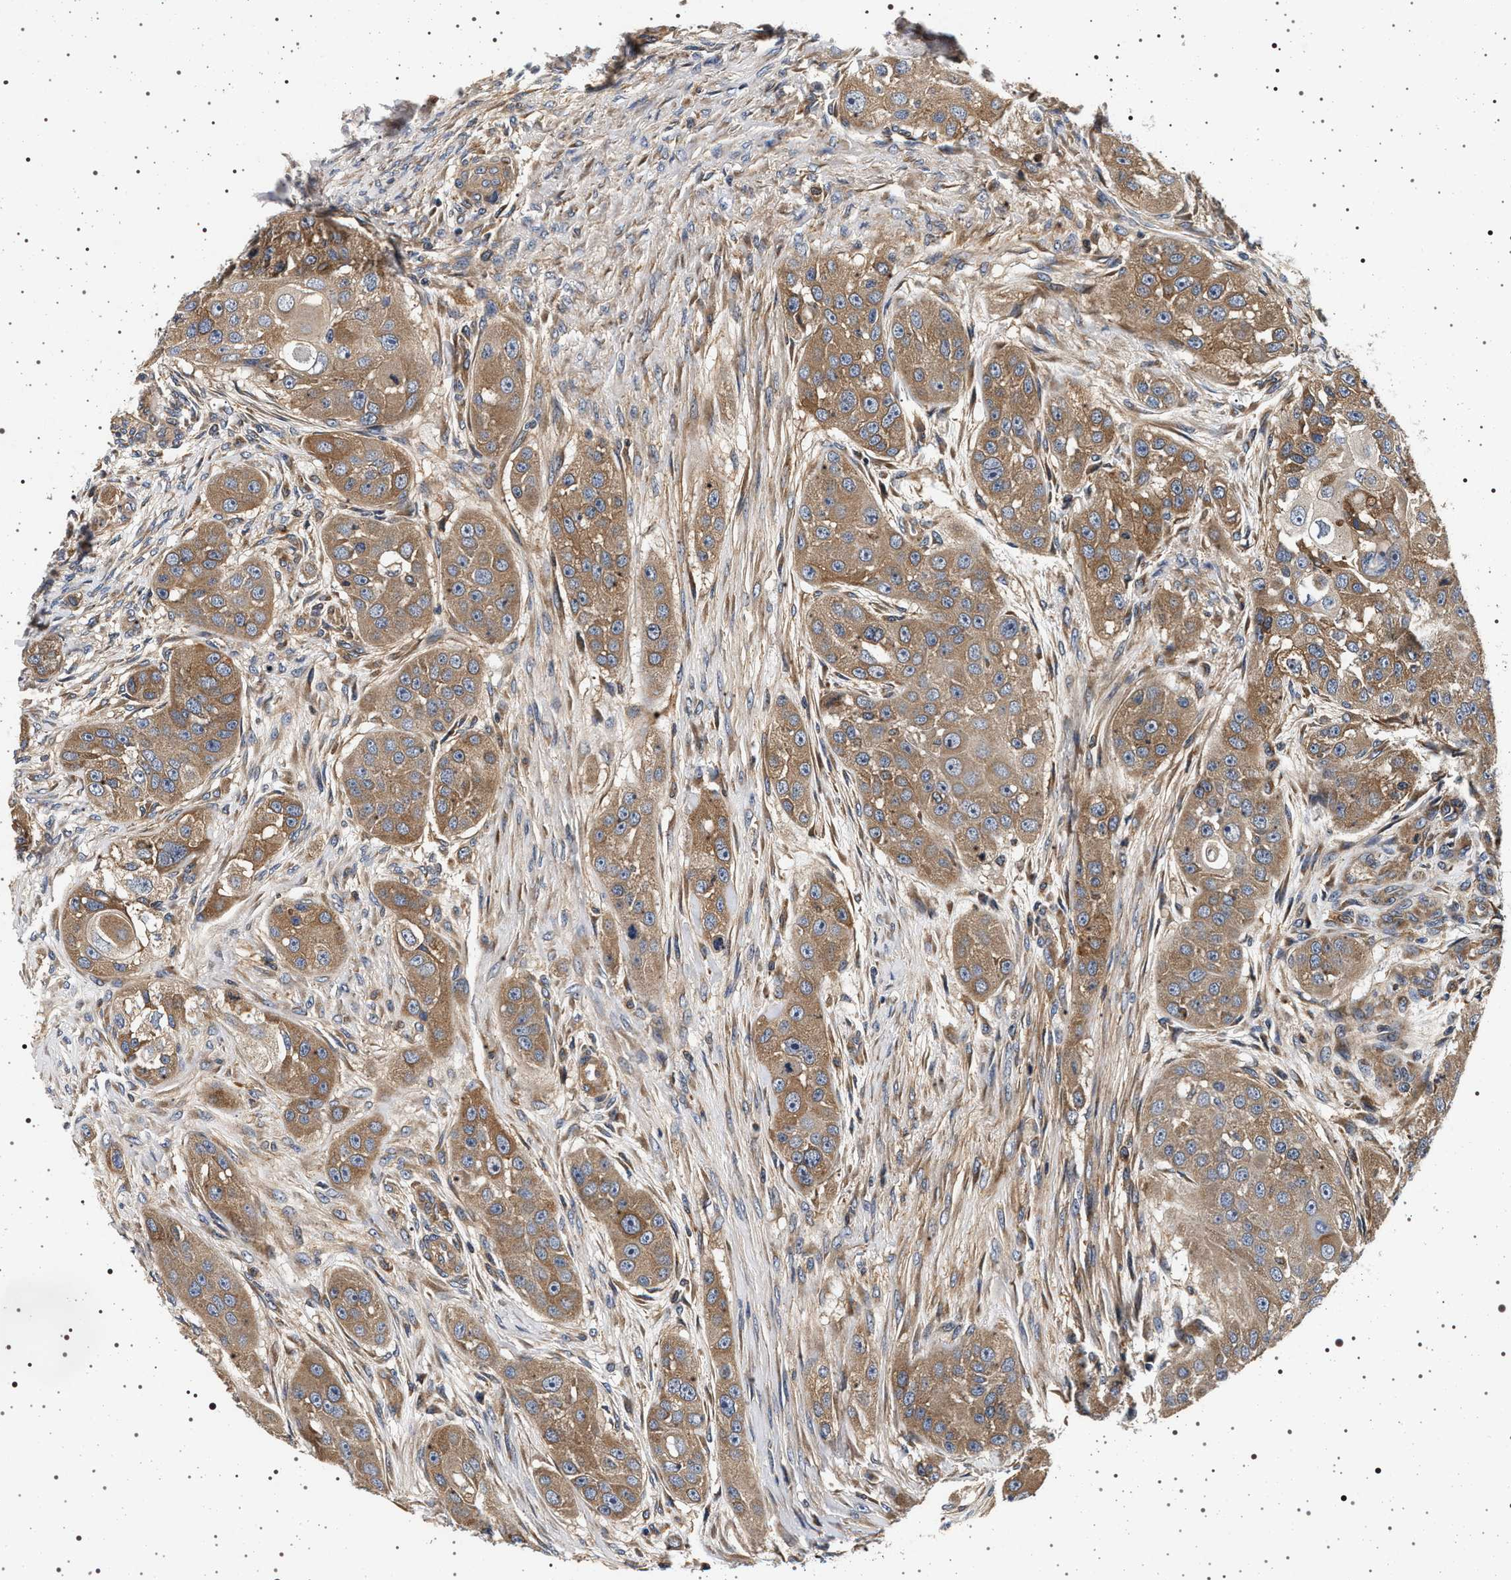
{"staining": {"intensity": "moderate", "quantity": ">75%", "location": "cytoplasmic/membranous"}, "tissue": "head and neck cancer", "cell_type": "Tumor cells", "image_type": "cancer", "snomed": [{"axis": "morphology", "description": "Normal tissue, NOS"}, {"axis": "morphology", "description": "Squamous cell carcinoma, NOS"}, {"axis": "topography", "description": "Skeletal muscle"}, {"axis": "topography", "description": "Head-Neck"}], "caption": "A micrograph of human head and neck squamous cell carcinoma stained for a protein demonstrates moderate cytoplasmic/membranous brown staining in tumor cells.", "gene": "DCBLD2", "patient": {"sex": "male", "age": 51}}